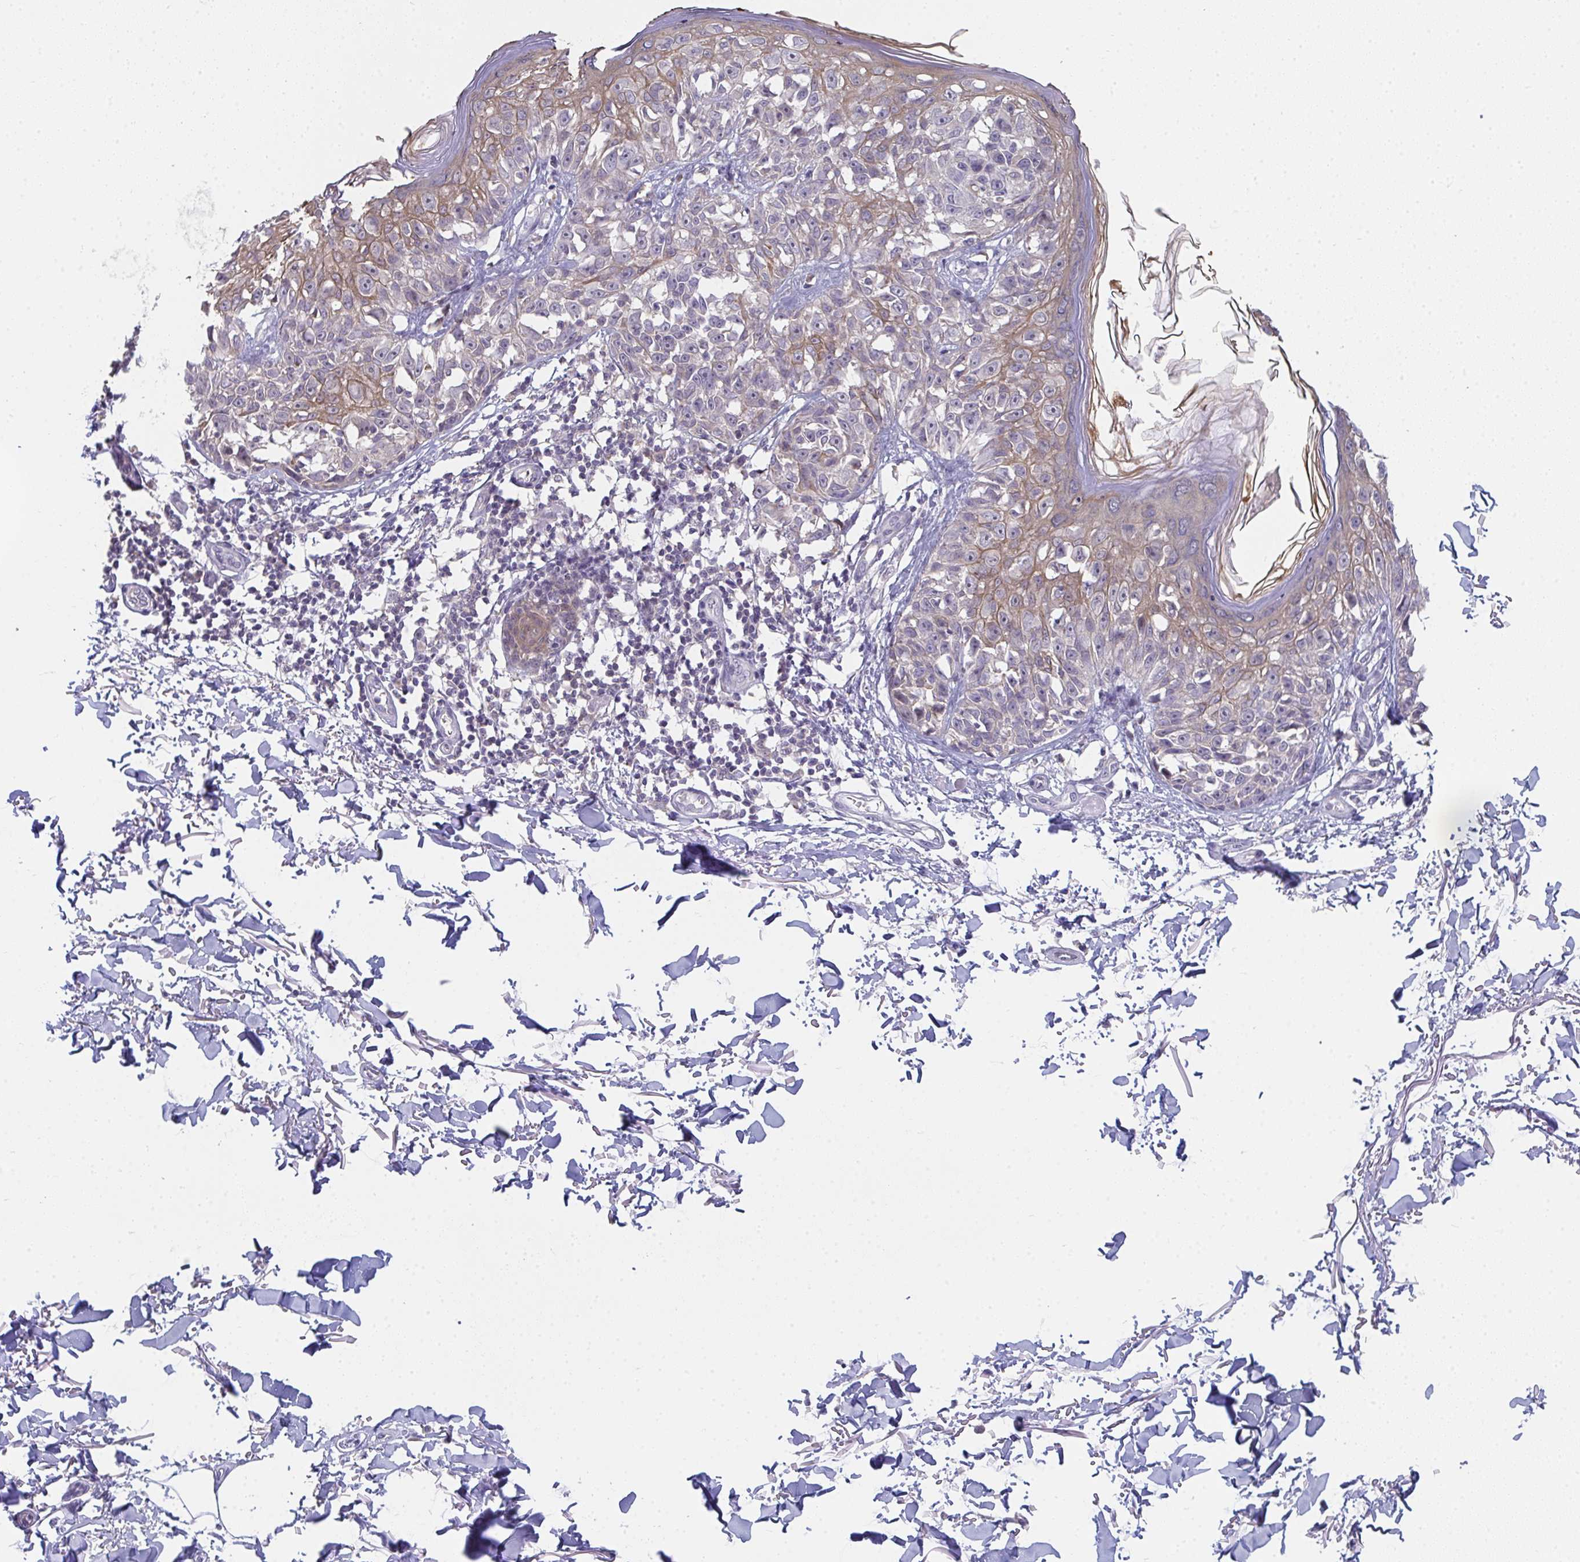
{"staining": {"intensity": "negative", "quantity": "none", "location": "none"}, "tissue": "melanoma", "cell_type": "Tumor cells", "image_type": "cancer", "snomed": [{"axis": "morphology", "description": "Malignant melanoma, NOS"}, {"axis": "topography", "description": "Skin"}], "caption": "DAB (3,3'-diaminobenzidine) immunohistochemical staining of melanoma exhibits no significant expression in tumor cells.", "gene": "RIOK1", "patient": {"sex": "male", "age": 73}}